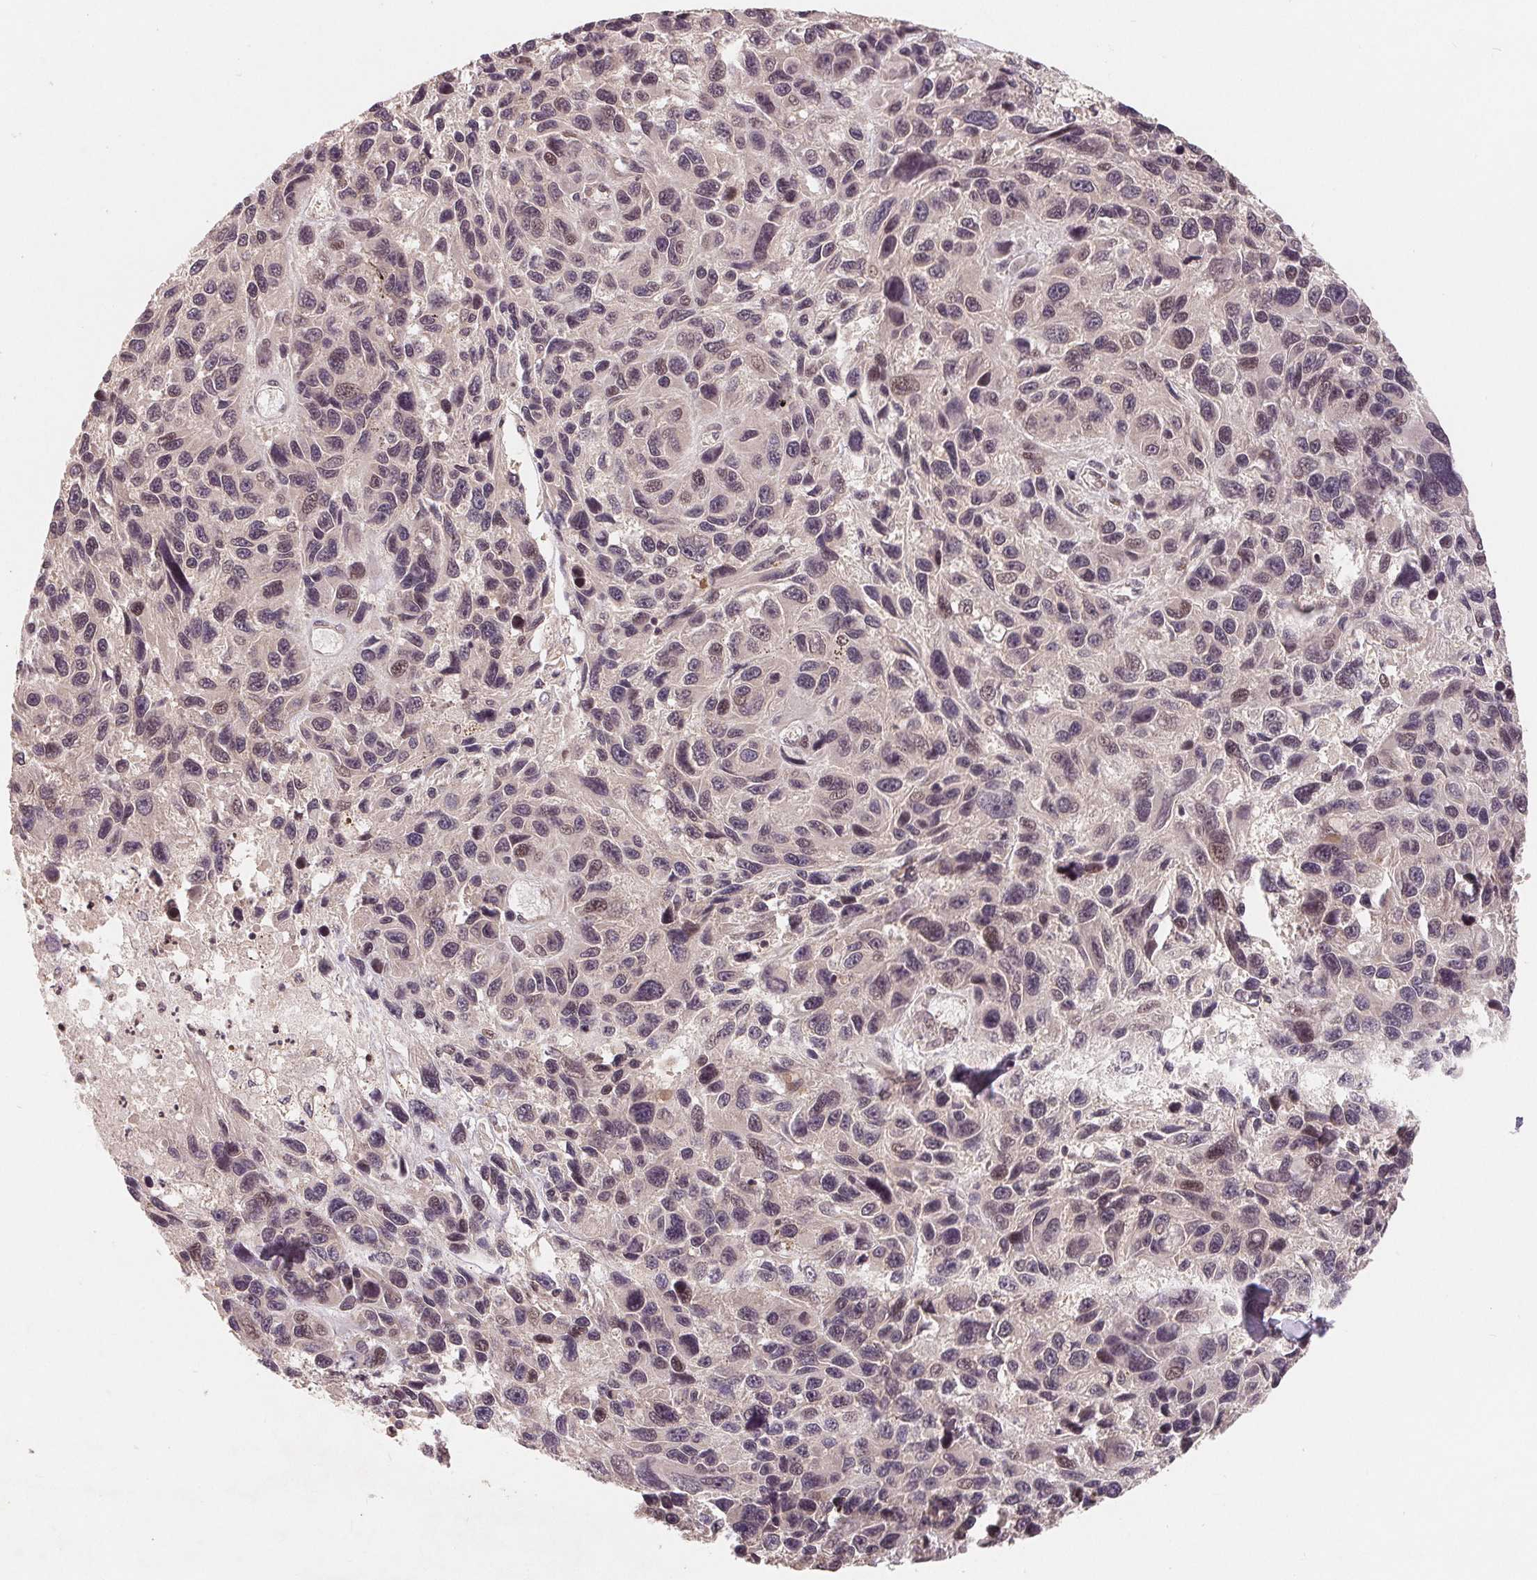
{"staining": {"intensity": "negative", "quantity": "none", "location": "none"}, "tissue": "melanoma", "cell_type": "Tumor cells", "image_type": "cancer", "snomed": [{"axis": "morphology", "description": "Malignant melanoma, NOS"}, {"axis": "topography", "description": "Skin"}], "caption": "This is a photomicrograph of IHC staining of malignant melanoma, which shows no positivity in tumor cells.", "gene": "HMGN3", "patient": {"sex": "male", "age": 53}}